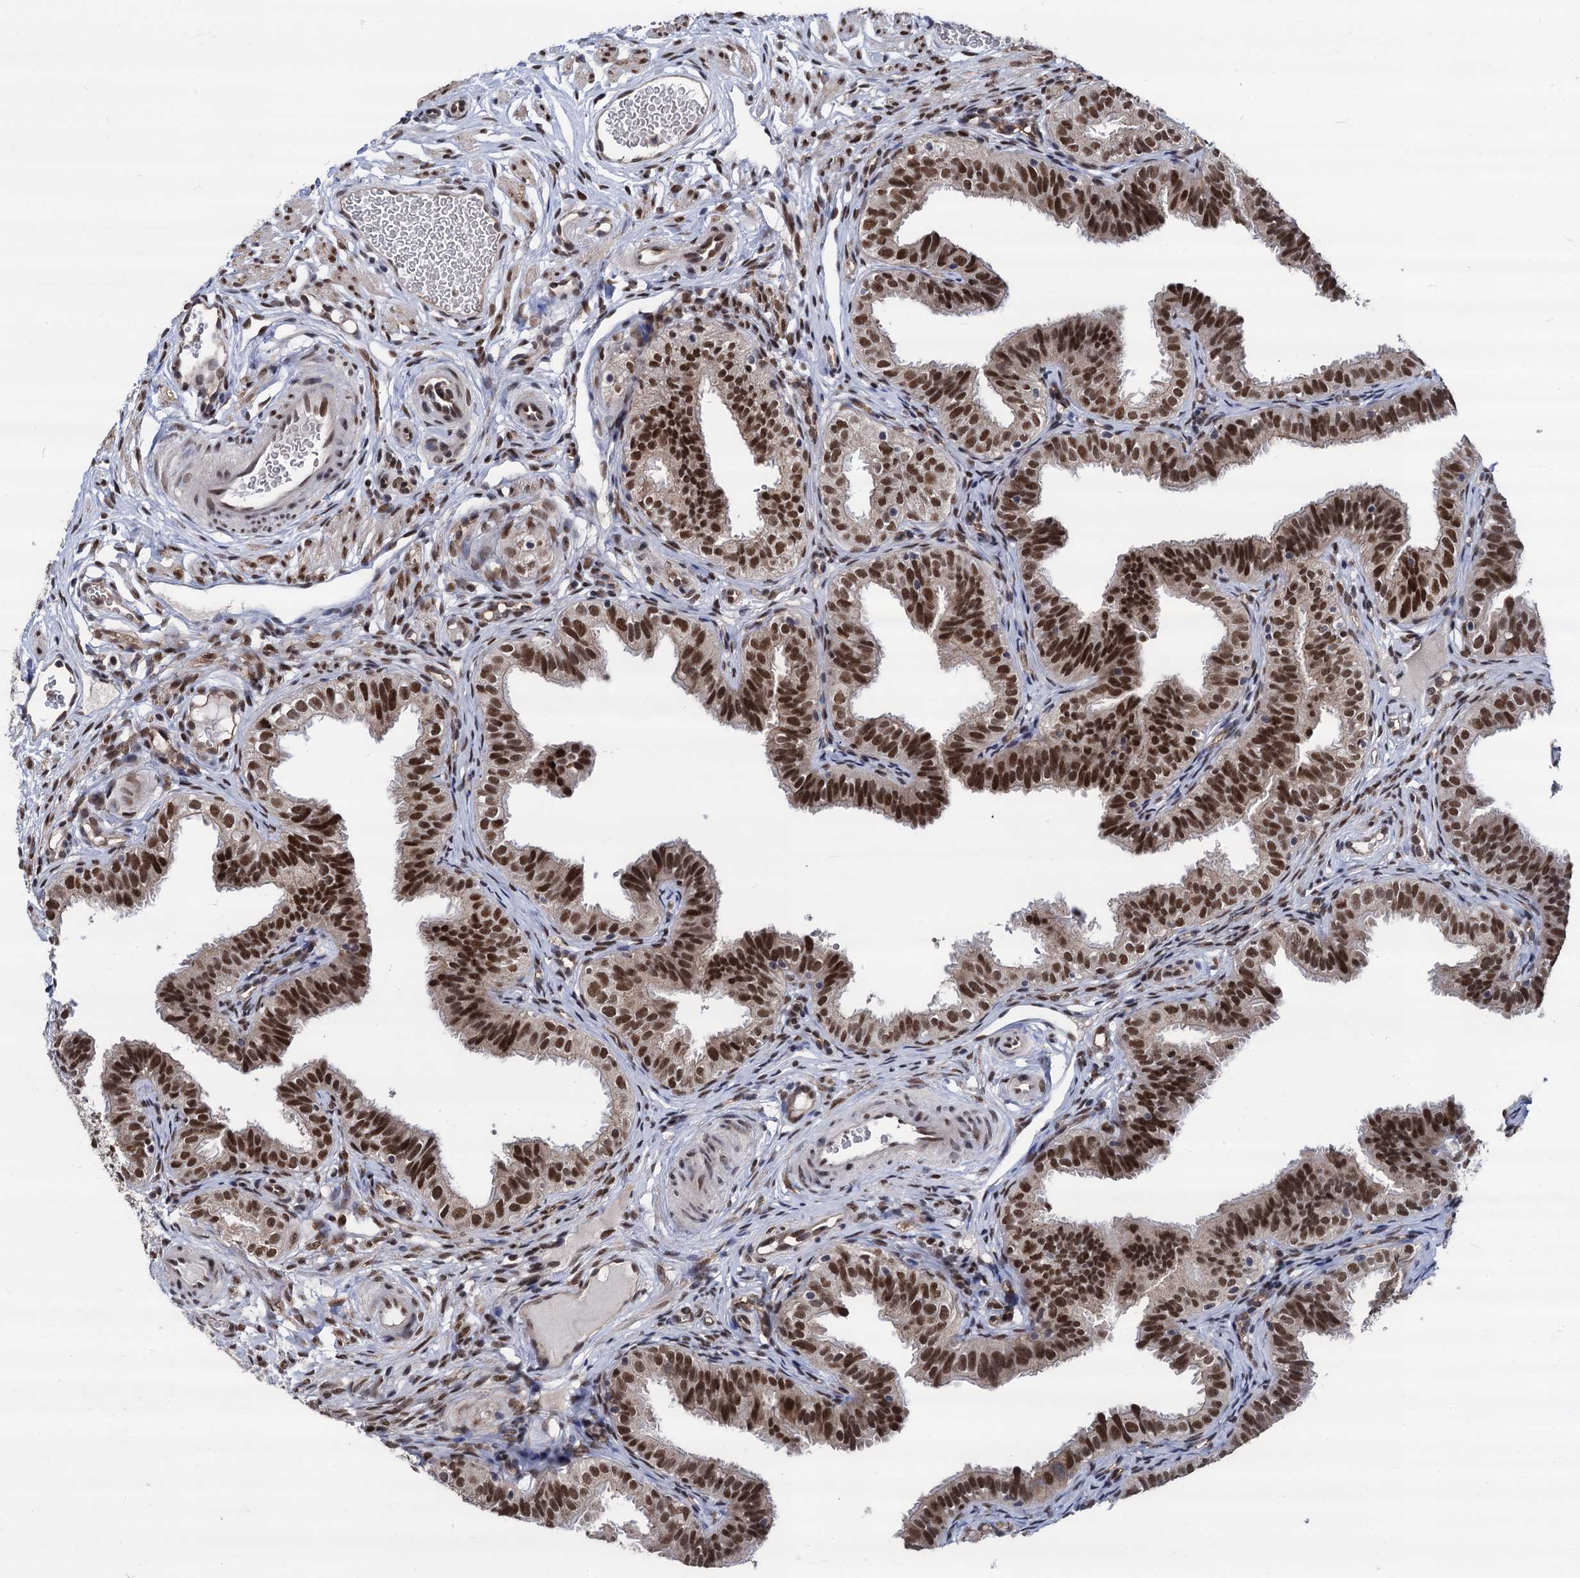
{"staining": {"intensity": "strong", "quantity": ">75%", "location": "nuclear"}, "tissue": "fallopian tube", "cell_type": "Glandular cells", "image_type": "normal", "snomed": [{"axis": "morphology", "description": "Normal tissue, NOS"}, {"axis": "topography", "description": "Fallopian tube"}], "caption": "Strong nuclear protein expression is appreciated in approximately >75% of glandular cells in fallopian tube.", "gene": "GALNT11", "patient": {"sex": "female", "age": 35}}